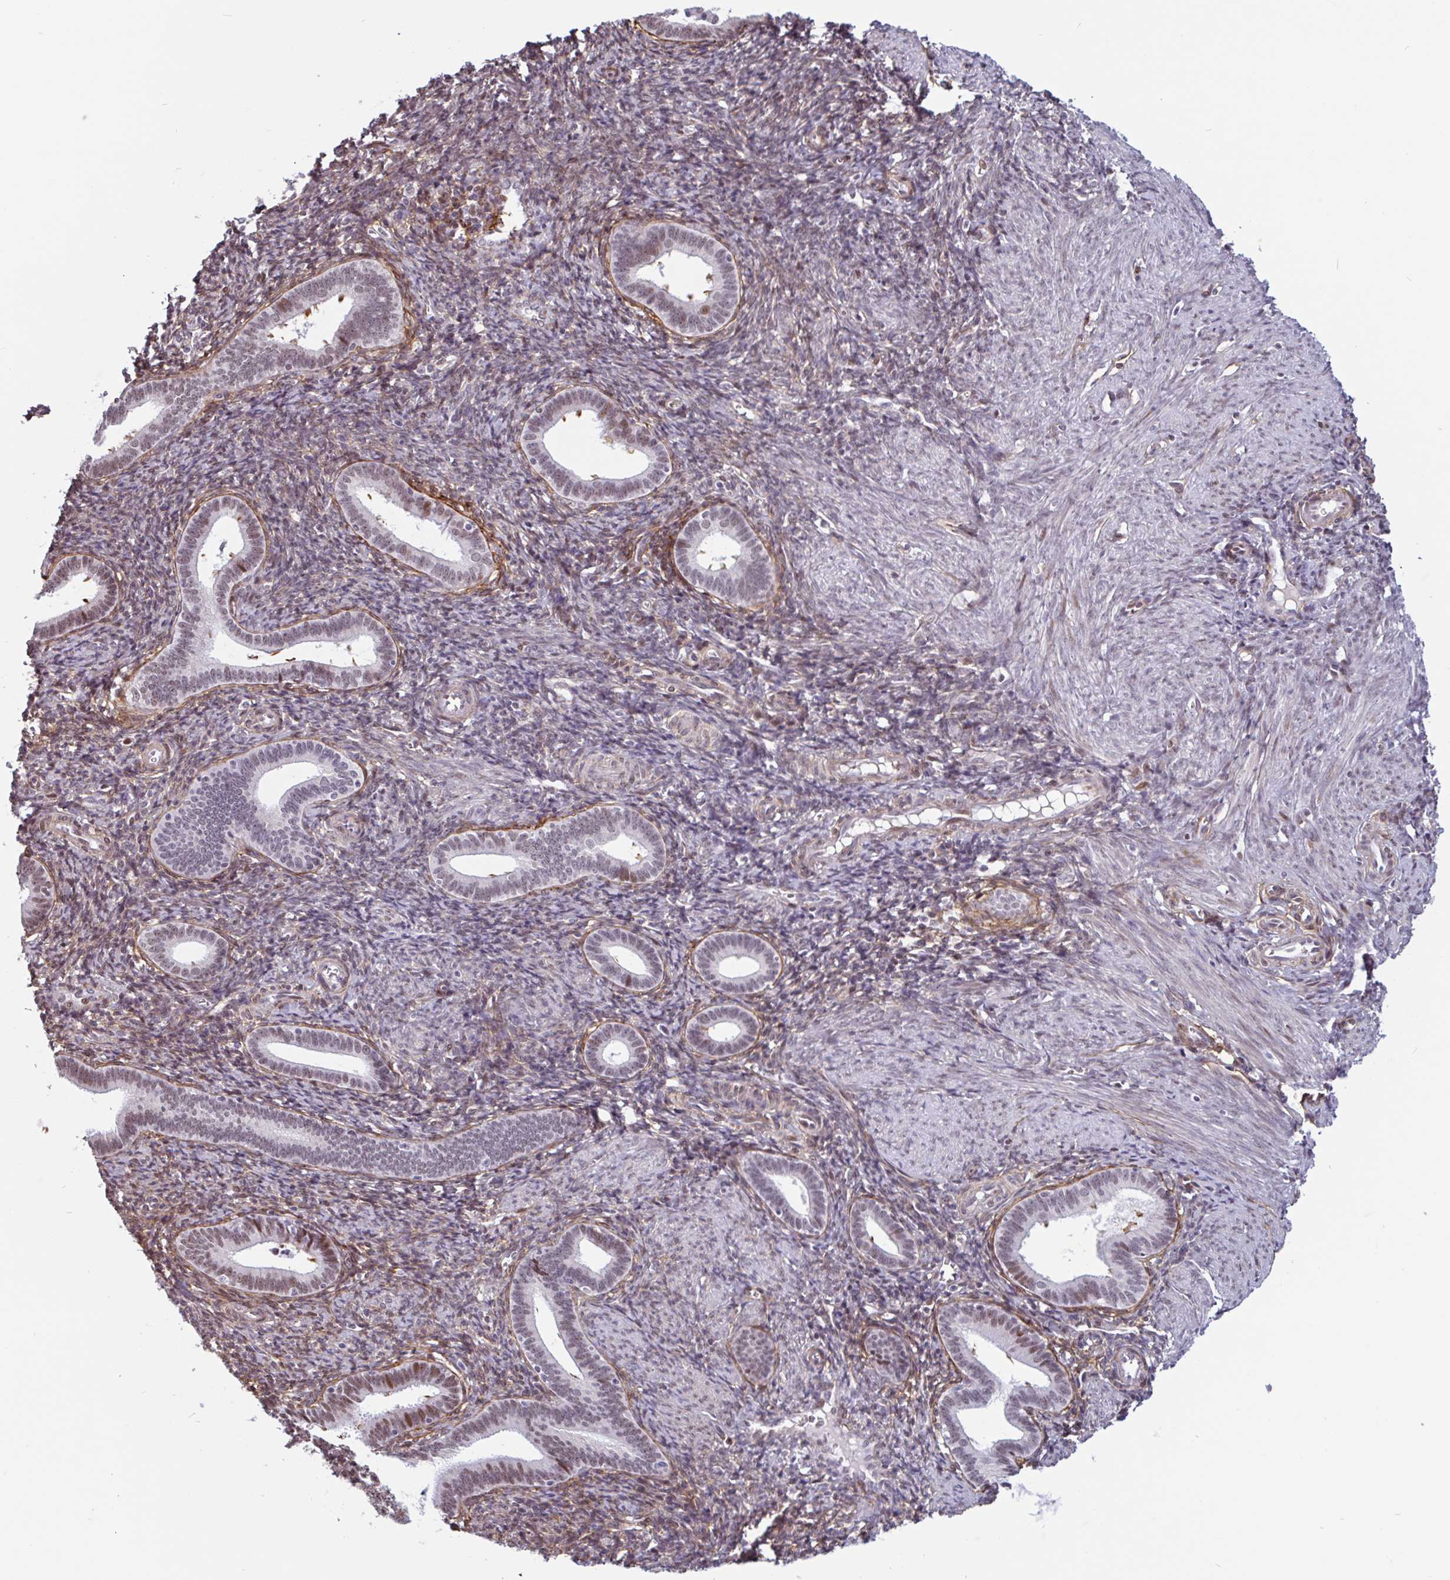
{"staining": {"intensity": "weak", "quantity": "25%-75%", "location": "cytoplasmic/membranous,nuclear"}, "tissue": "endometrium", "cell_type": "Cells in endometrial stroma", "image_type": "normal", "snomed": [{"axis": "morphology", "description": "Normal tissue, NOS"}, {"axis": "topography", "description": "Endometrium"}], "caption": "Weak cytoplasmic/membranous,nuclear positivity is seen in about 25%-75% of cells in endometrial stroma in unremarkable endometrium.", "gene": "TMEM119", "patient": {"sex": "female", "age": 41}}